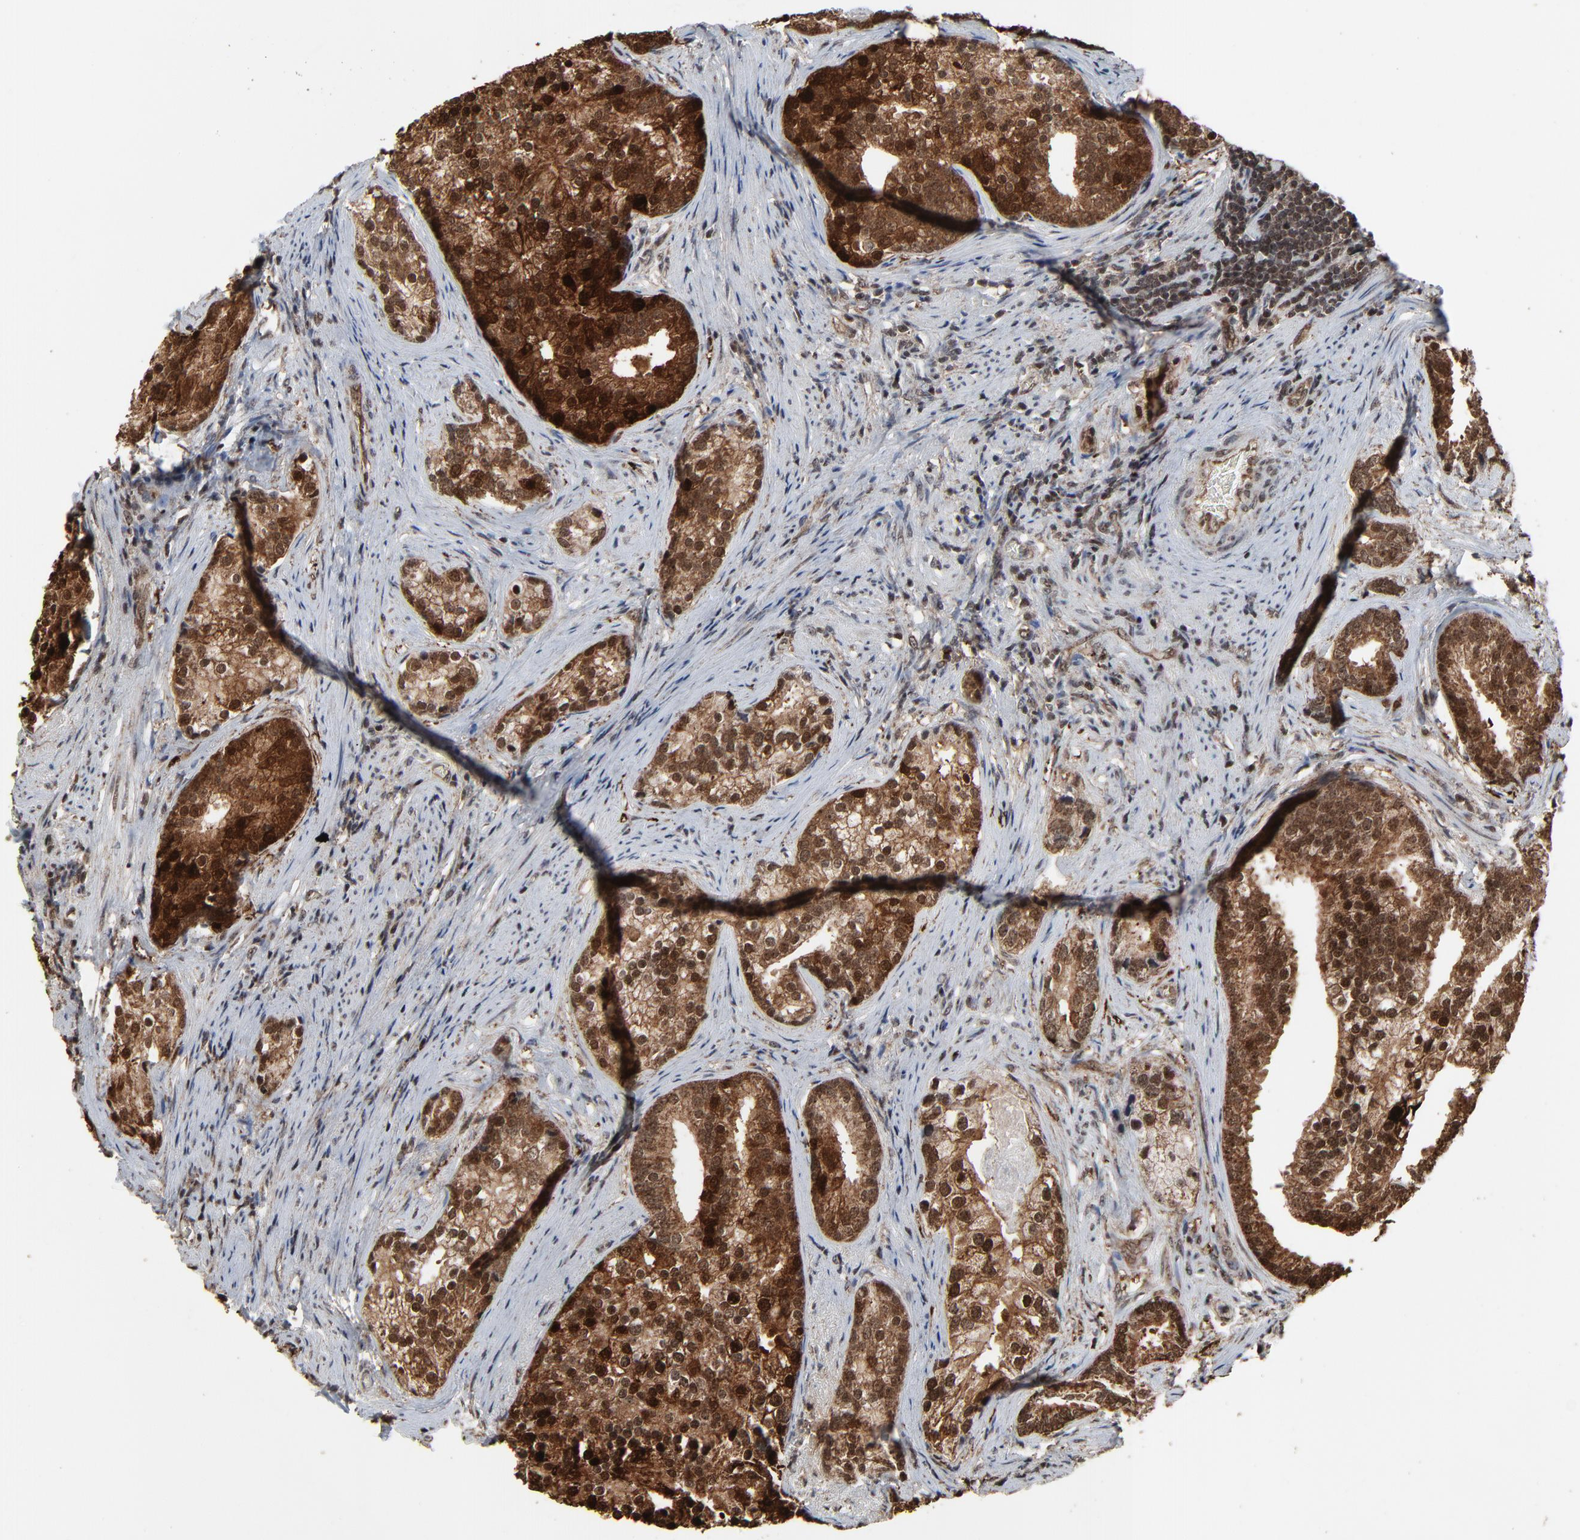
{"staining": {"intensity": "strong", "quantity": ">75%", "location": "cytoplasmic/membranous,nuclear"}, "tissue": "prostate cancer", "cell_type": "Tumor cells", "image_type": "cancer", "snomed": [{"axis": "morphology", "description": "Adenocarcinoma, Low grade"}, {"axis": "topography", "description": "Prostate"}], "caption": "A brown stain shows strong cytoplasmic/membranous and nuclear positivity of a protein in adenocarcinoma (low-grade) (prostate) tumor cells.", "gene": "RHOJ", "patient": {"sex": "male", "age": 71}}